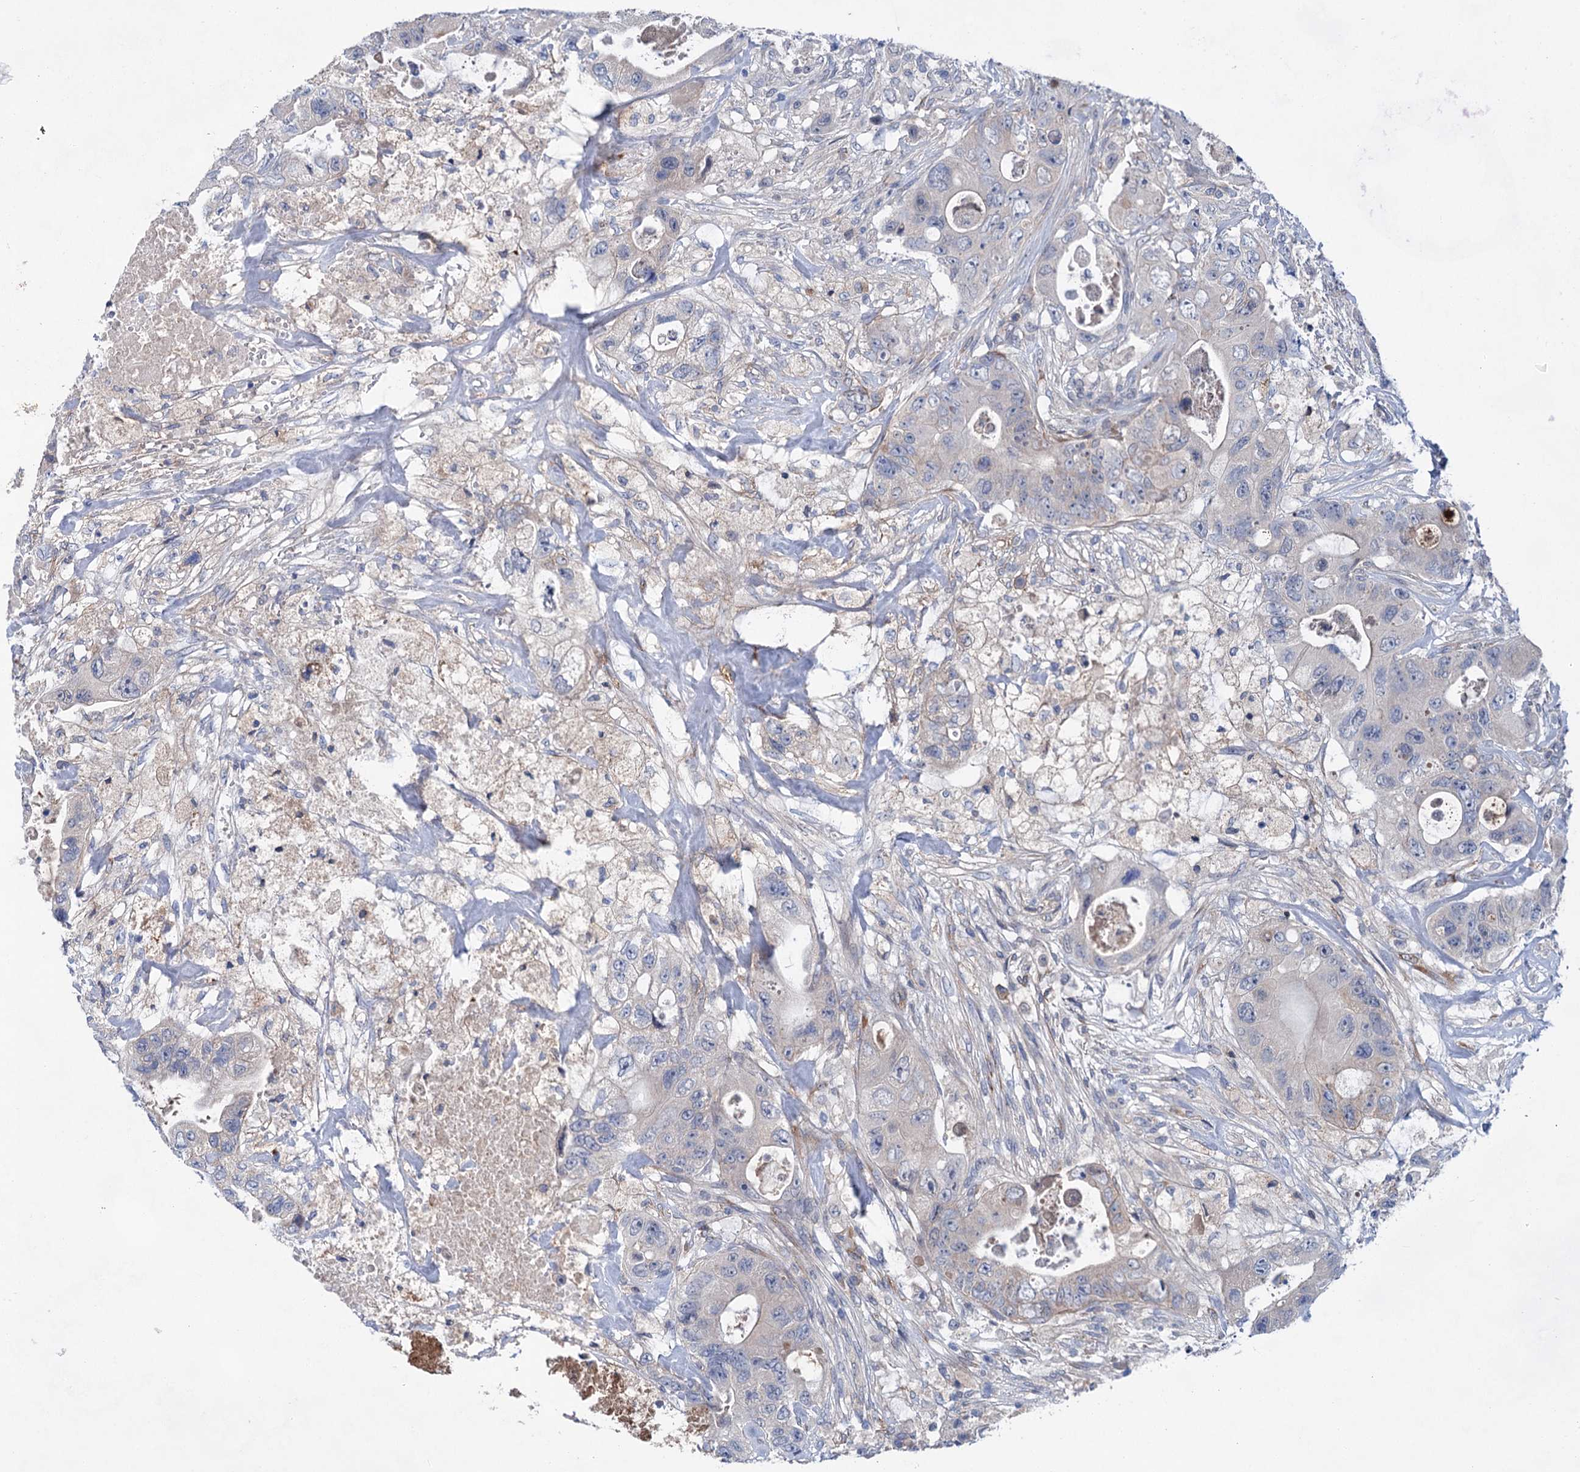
{"staining": {"intensity": "negative", "quantity": "none", "location": "none"}, "tissue": "colorectal cancer", "cell_type": "Tumor cells", "image_type": "cancer", "snomed": [{"axis": "morphology", "description": "Adenocarcinoma, NOS"}, {"axis": "topography", "description": "Colon"}], "caption": "Protein analysis of colorectal cancer exhibits no significant expression in tumor cells.", "gene": "MORN3", "patient": {"sex": "female", "age": 46}}